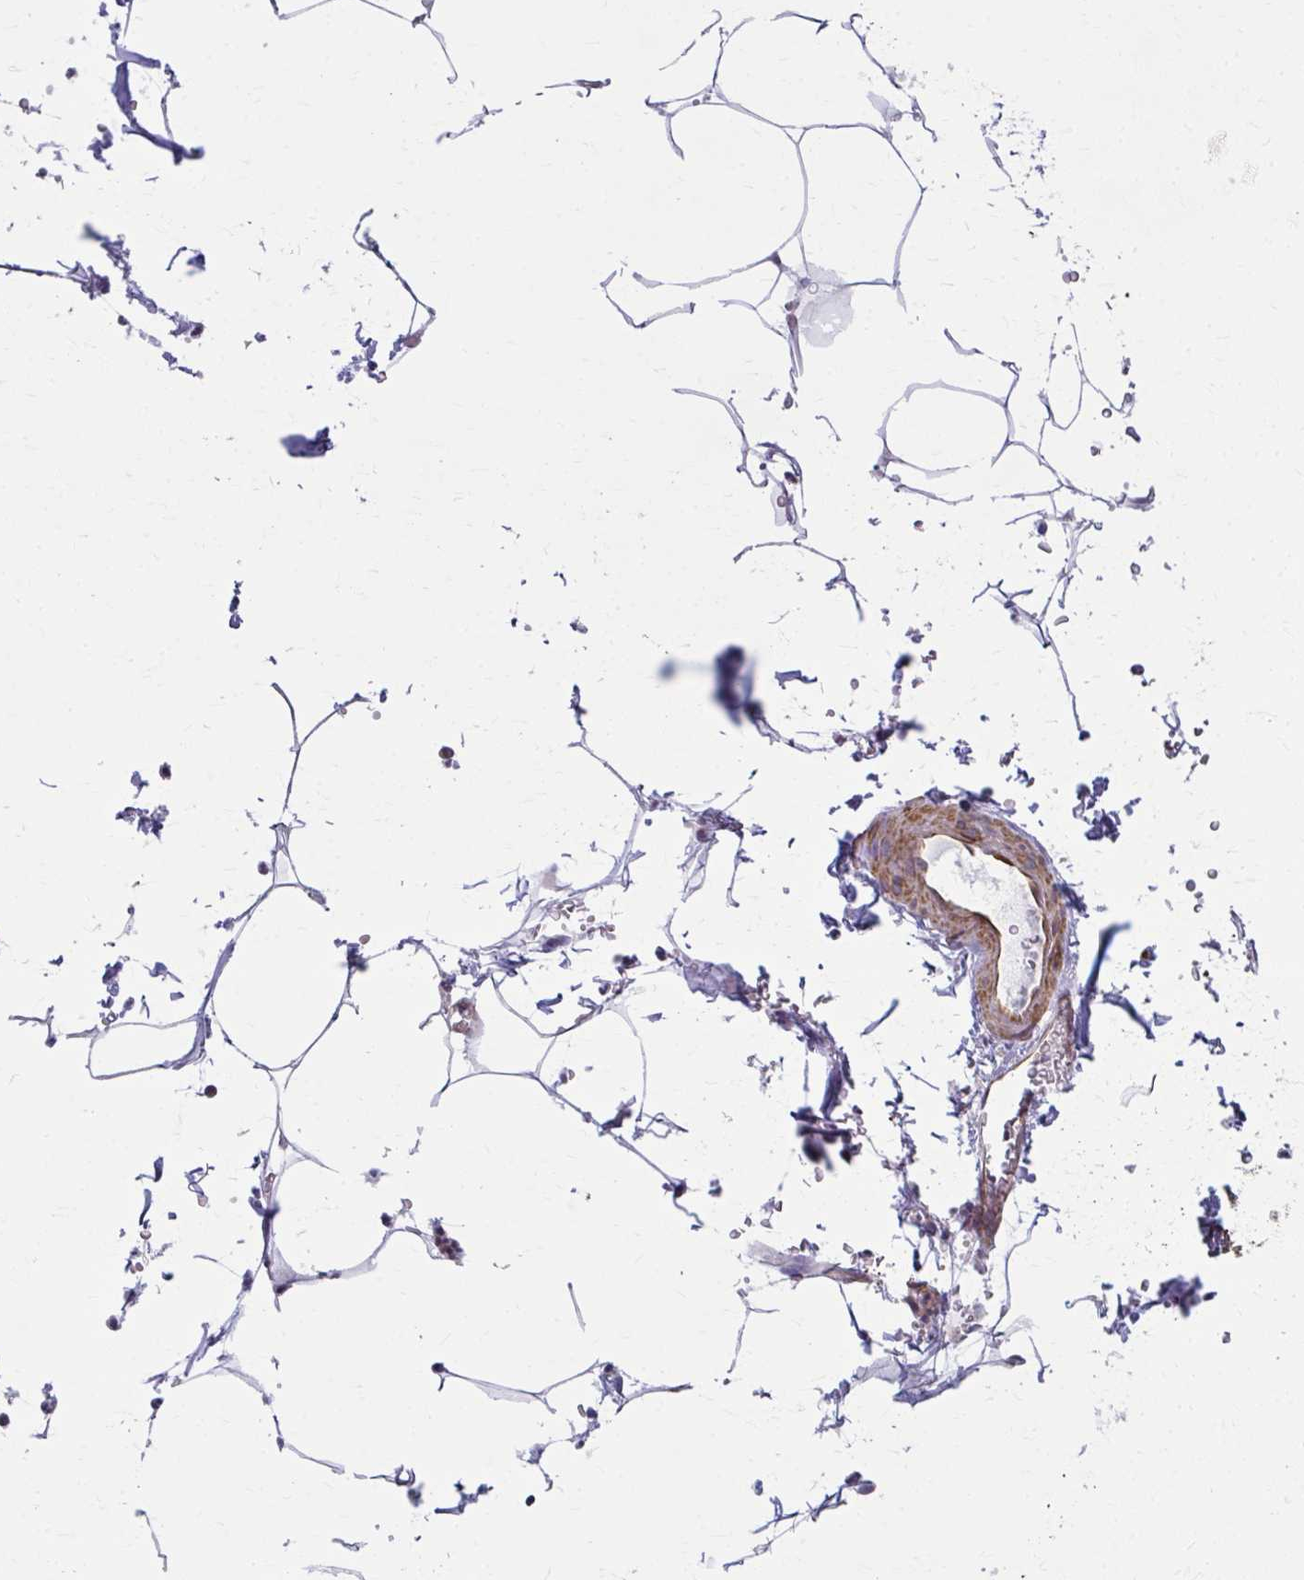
{"staining": {"intensity": "negative", "quantity": "none", "location": "none"}, "tissue": "adipose tissue", "cell_type": "Adipocytes", "image_type": "normal", "snomed": [{"axis": "morphology", "description": "Normal tissue, NOS"}, {"axis": "topography", "description": "Urinary bladder"}, {"axis": "topography", "description": "Peripheral nerve tissue"}], "caption": "This photomicrograph is of benign adipose tissue stained with immunohistochemistry to label a protein in brown with the nuclei are counter-stained blue. There is no positivity in adipocytes.", "gene": "LRRC4B", "patient": {"sex": "male", "age": 55}}